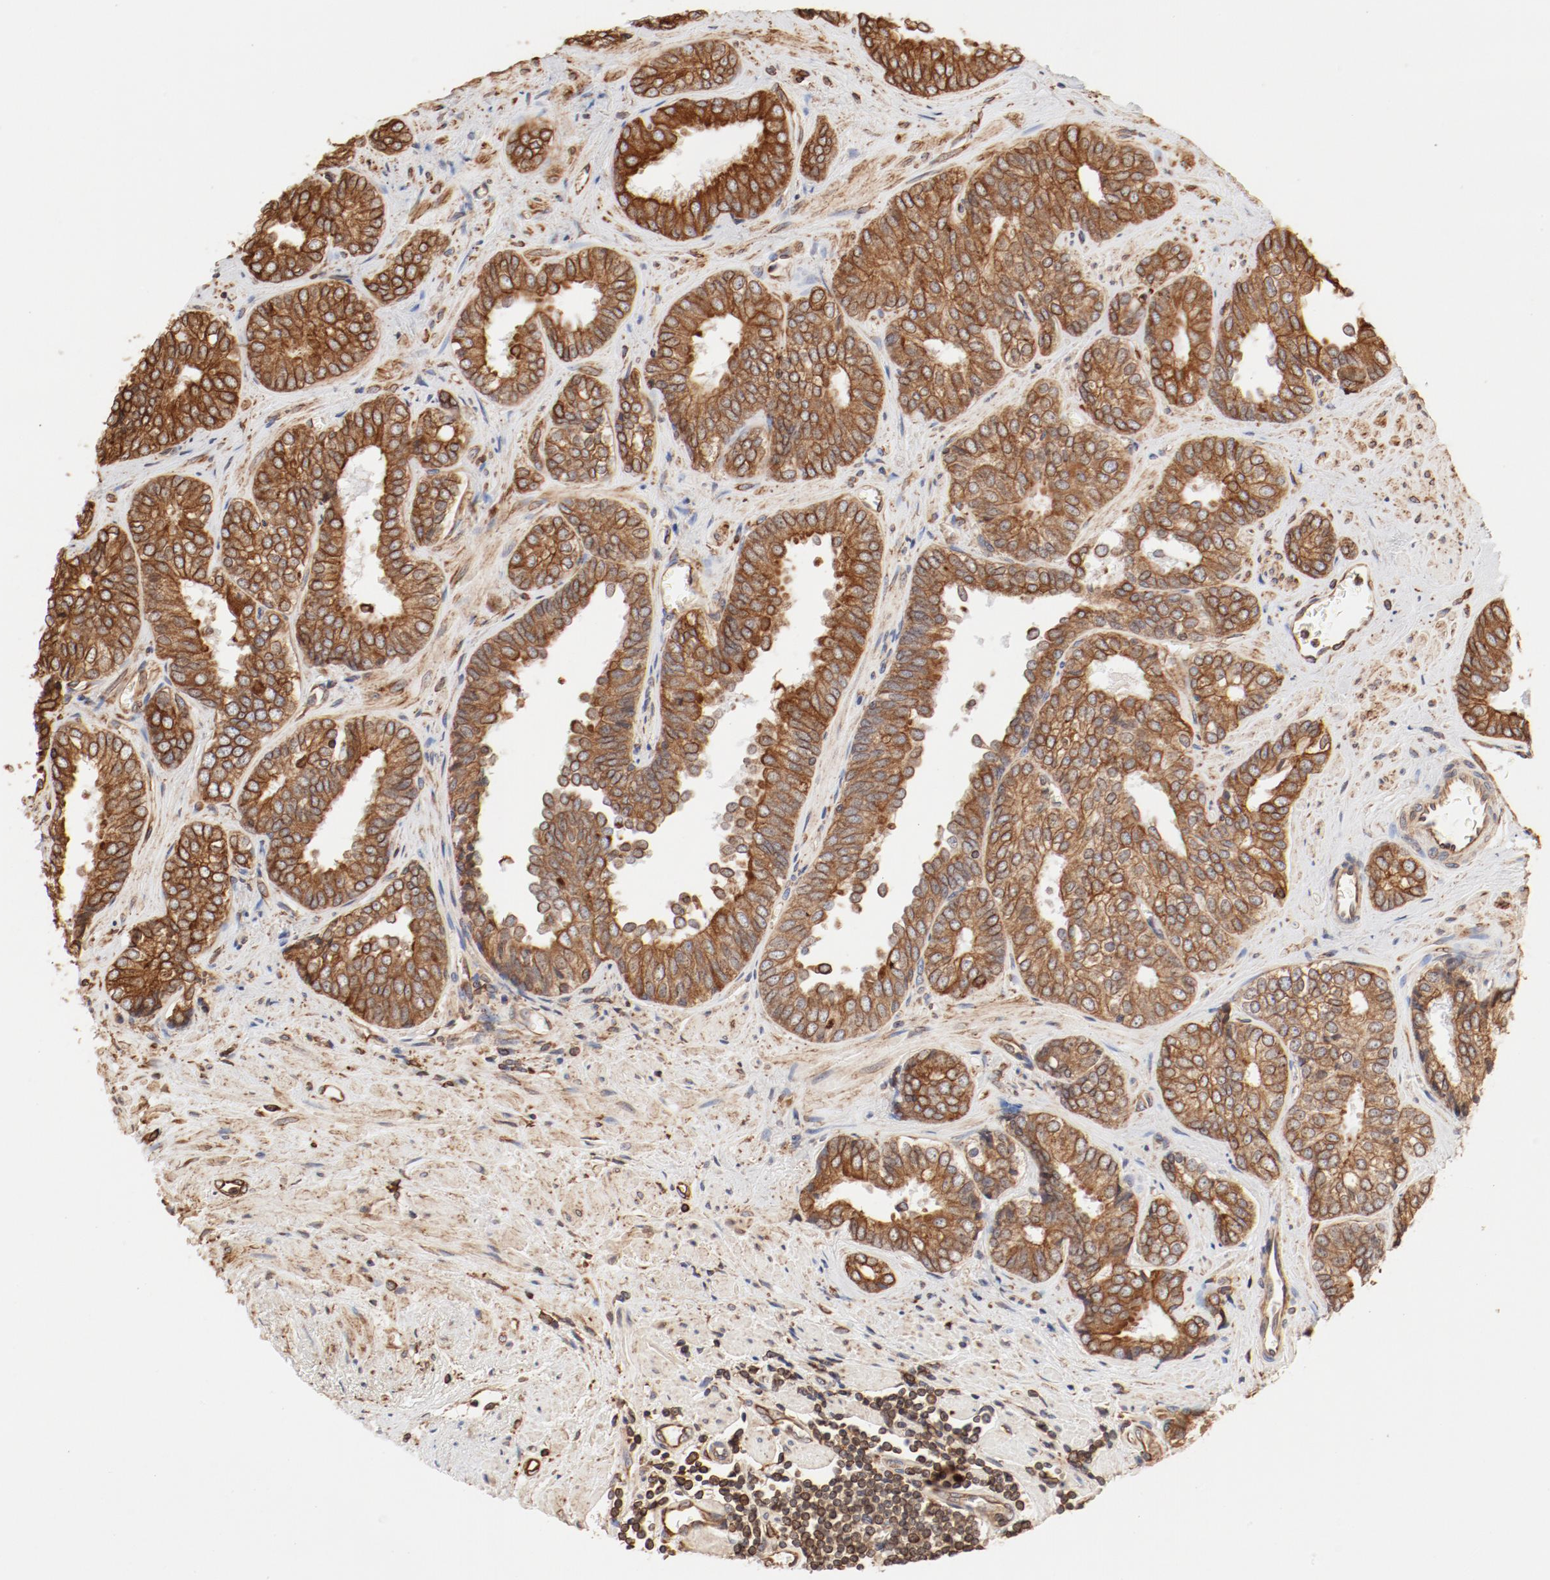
{"staining": {"intensity": "moderate", "quantity": "25%-75%", "location": "cytoplasmic/membranous"}, "tissue": "prostate cancer", "cell_type": "Tumor cells", "image_type": "cancer", "snomed": [{"axis": "morphology", "description": "Adenocarcinoma, High grade"}, {"axis": "topography", "description": "Prostate"}], "caption": "A medium amount of moderate cytoplasmic/membranous staining is seen in approximately 25%-75% of tumor cells in adenocarcinoma (high-grade) (prostate) tissue. (DAB IHC with brightfield microscopy, high magnification).", "gene": "BCAP31", "patient": {"sex": "male", "age": 67}}